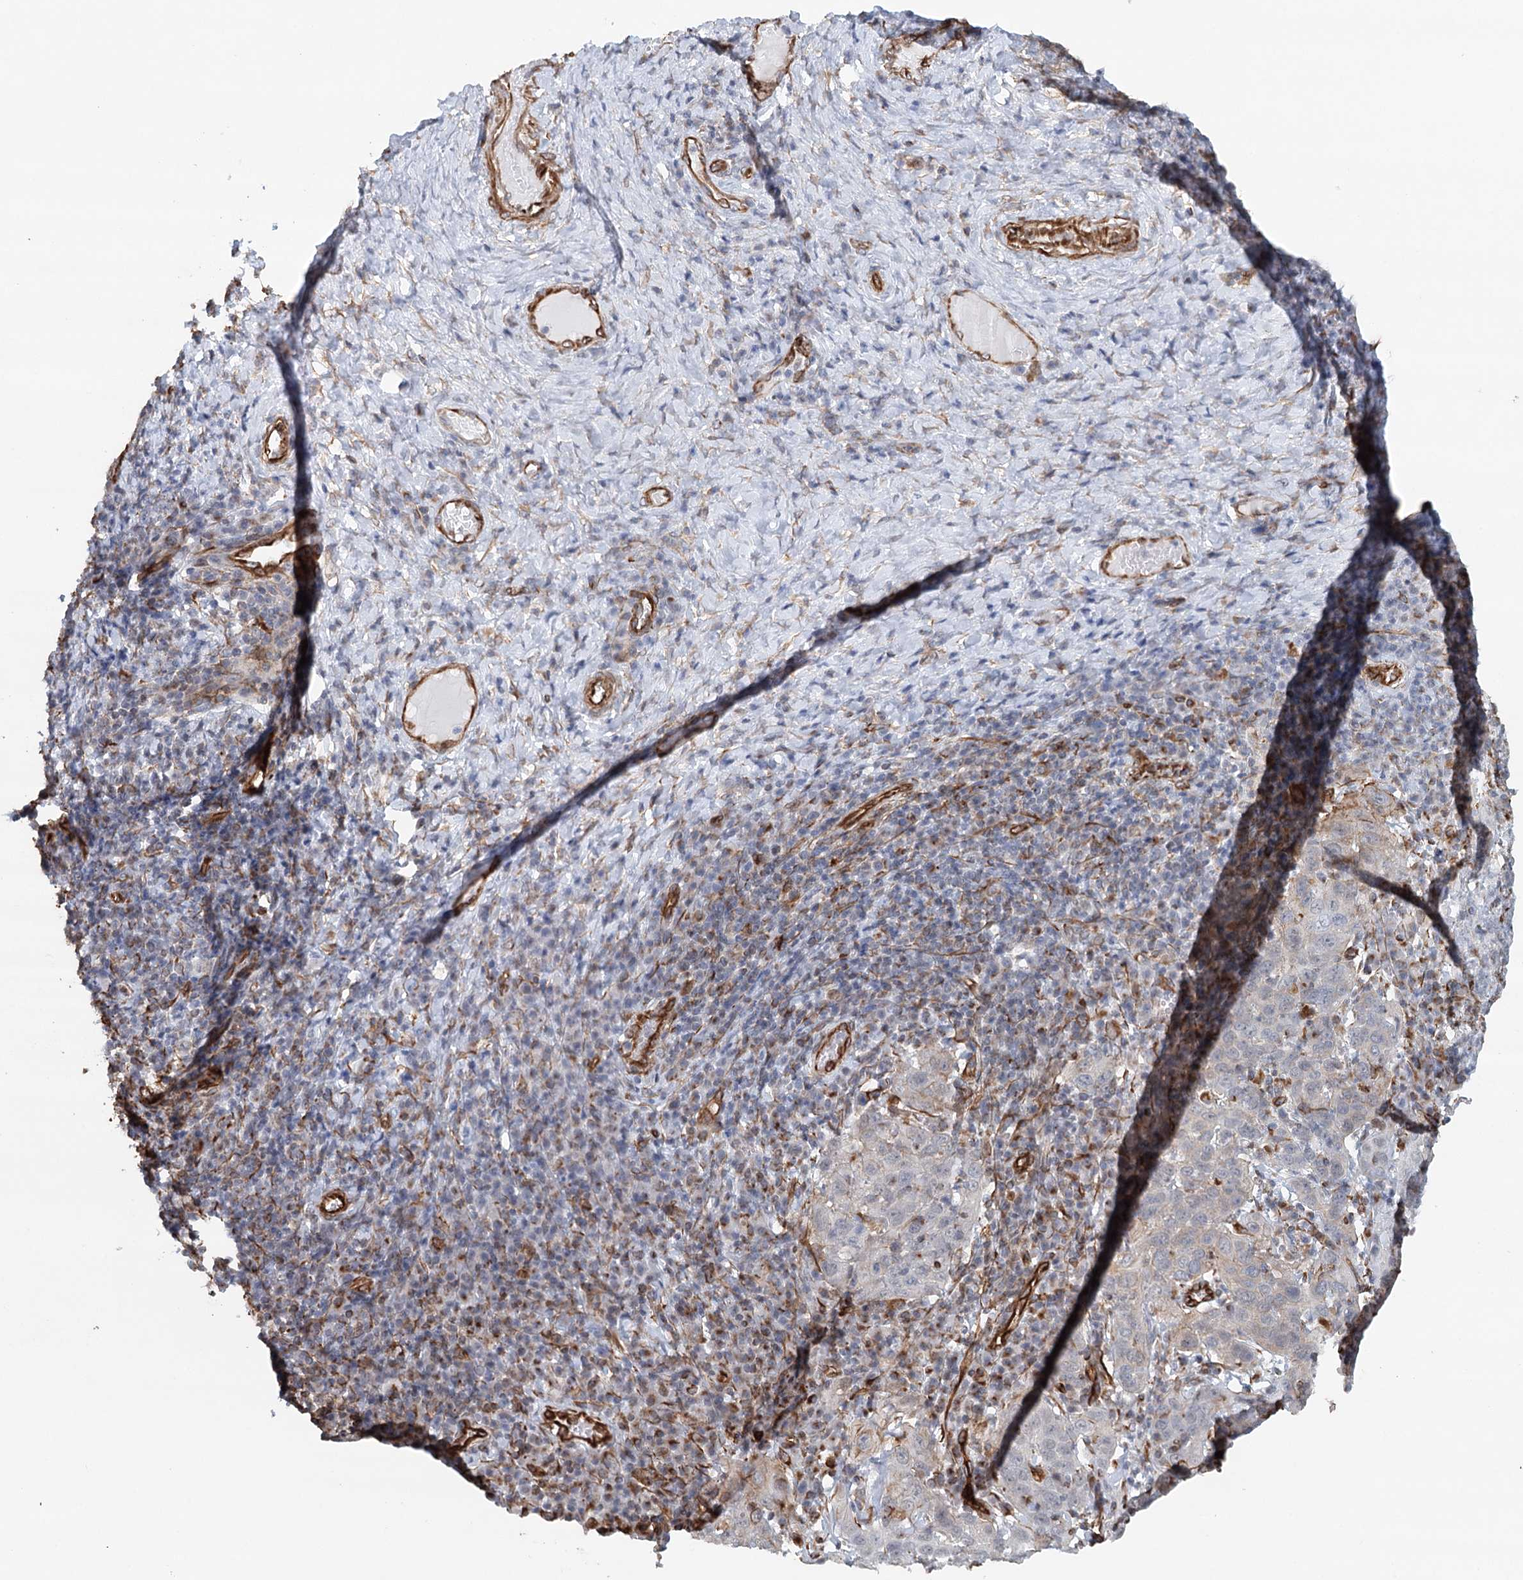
{"staining": {"intensity": "negative", "quantity": "none", "location": "none"}, "tissue": "cervical cancer", "cell_type": "Tumor cells", "image_type": "cancer", "snomed": [{"axis": "morphology", "description": "Squamous cell carcinoma, NOS"}, {"axis": "topography", "description": "Cervix"}], "caption": "The IHC image has no significant positivity in tumor cells of cervical cancer (squamous cell carcinoma) tissue. (IHC, brightfield microscopy, high magnification).", "gene": "SYNPO", "patient": {"sex": "female", "age": 46}}